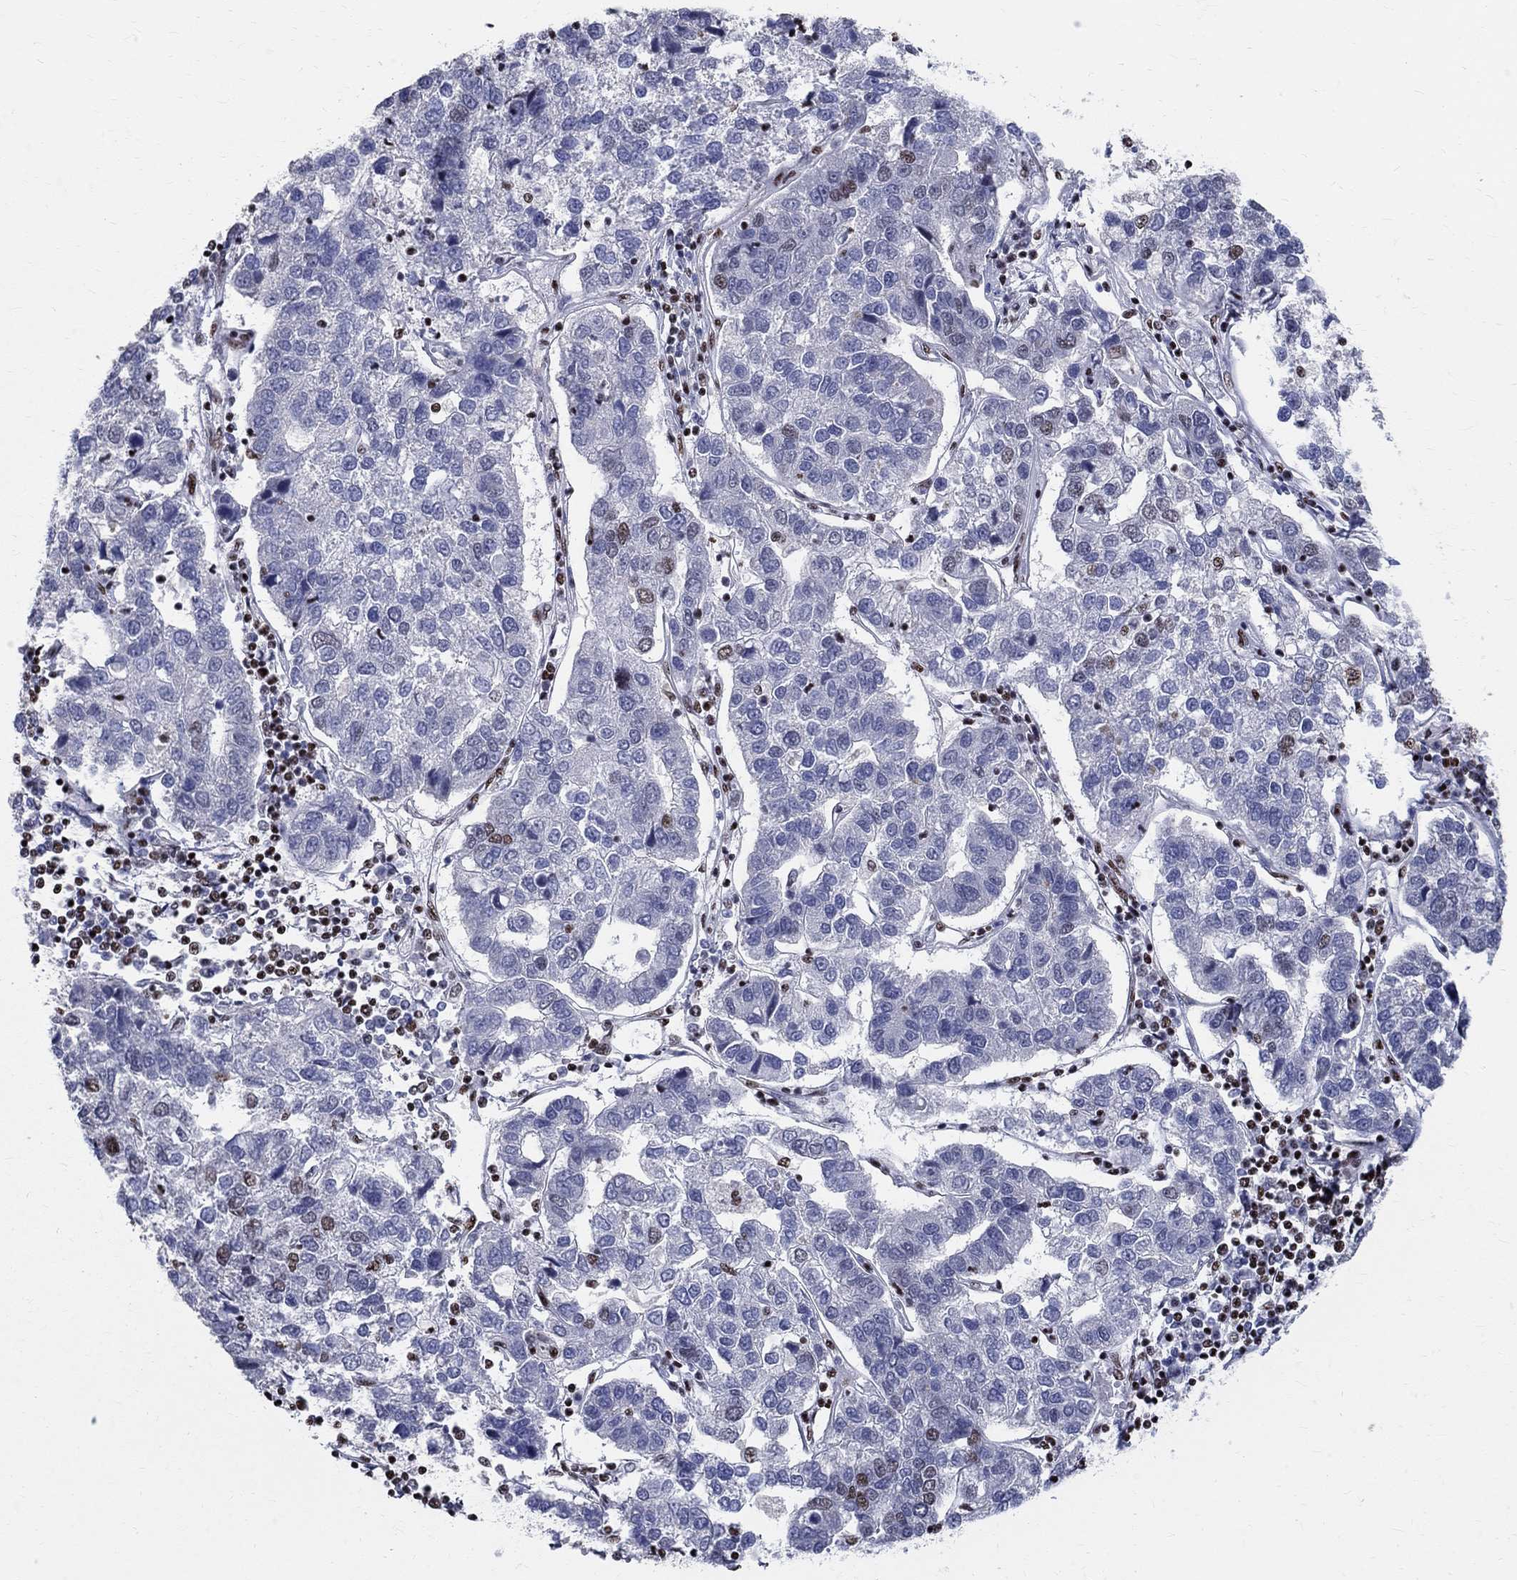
{"staining": {"intensity": "weak", "quantity": "<25%", "location": "nuclear"}, "tissue": "pancreatic cancer", "cell_type": "Tumor cells", "image_type": "cancer", "snomed": [{"axis": "morphology", "description": "Adenocarcinoma, NOS"}, {"axis": "topography", "description": "Pancreas"}], "caption": "An image of pancreatic cancer stained for a protein displays no brown staining in tumor cells.", "gene": "FBXO16", "patient": {"sex": "female", "age": 61}}